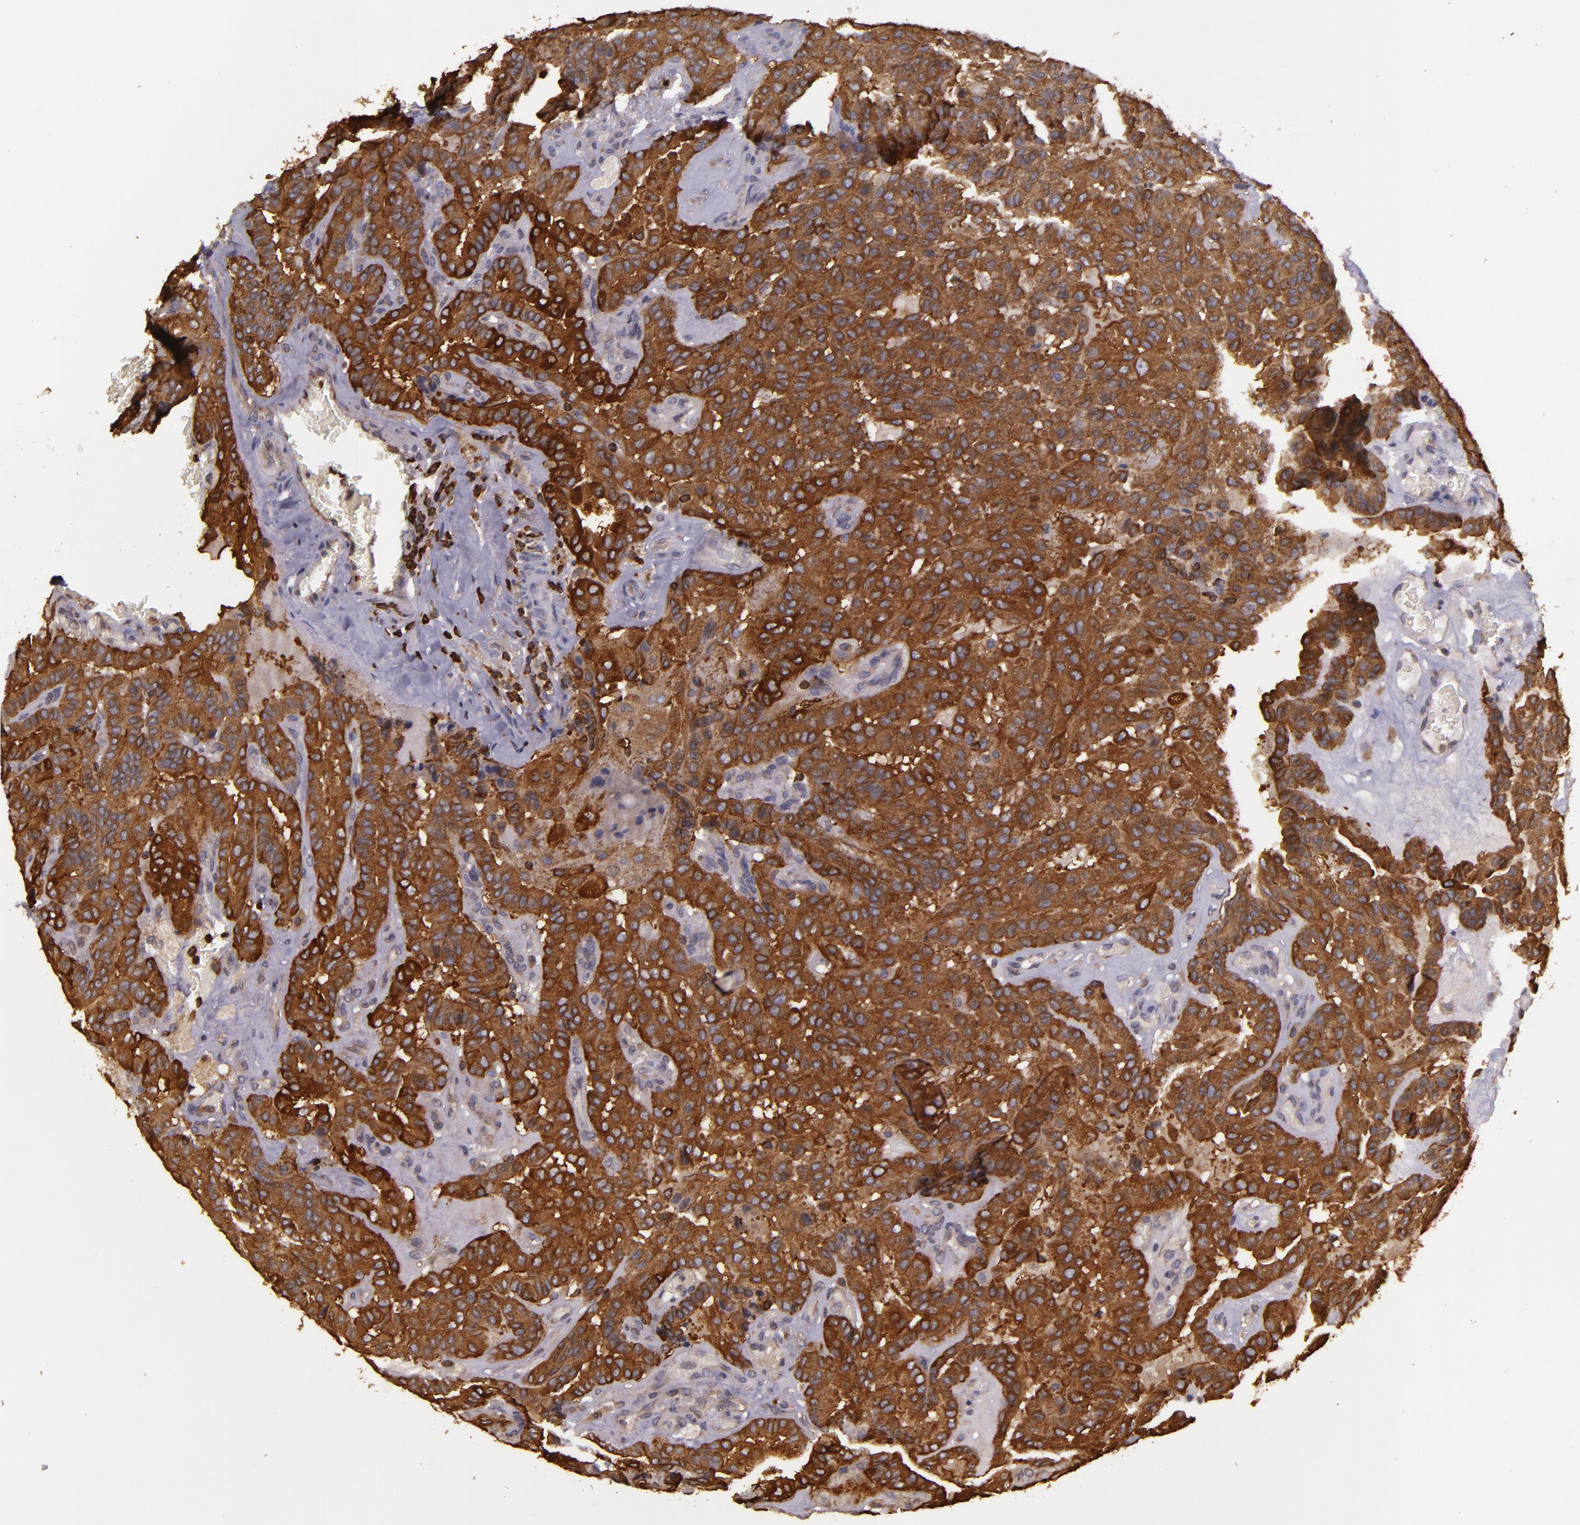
{"staining": {"intensity": "strong", "quantity": ">75%", "location": "cytoplasmic/membranous"}, "tissue": "thyroid cancer", "cell_type": "Tumor cells", "image_type": "cancer", "snomed": [{"axis": "morphology", "description": "Papillary adenocarcinoma, NOS"}, {"axis": "topography", "description": "Thyroid gland"}], "caption": "Protein positivity by IHC demonstrates strong cytoplasmic/membranous staining in approximately >75% of tumor cells in thyroid cancer.", "gene": "SLC9A3R1", "patient": {"sex": "male", "age": 87}}